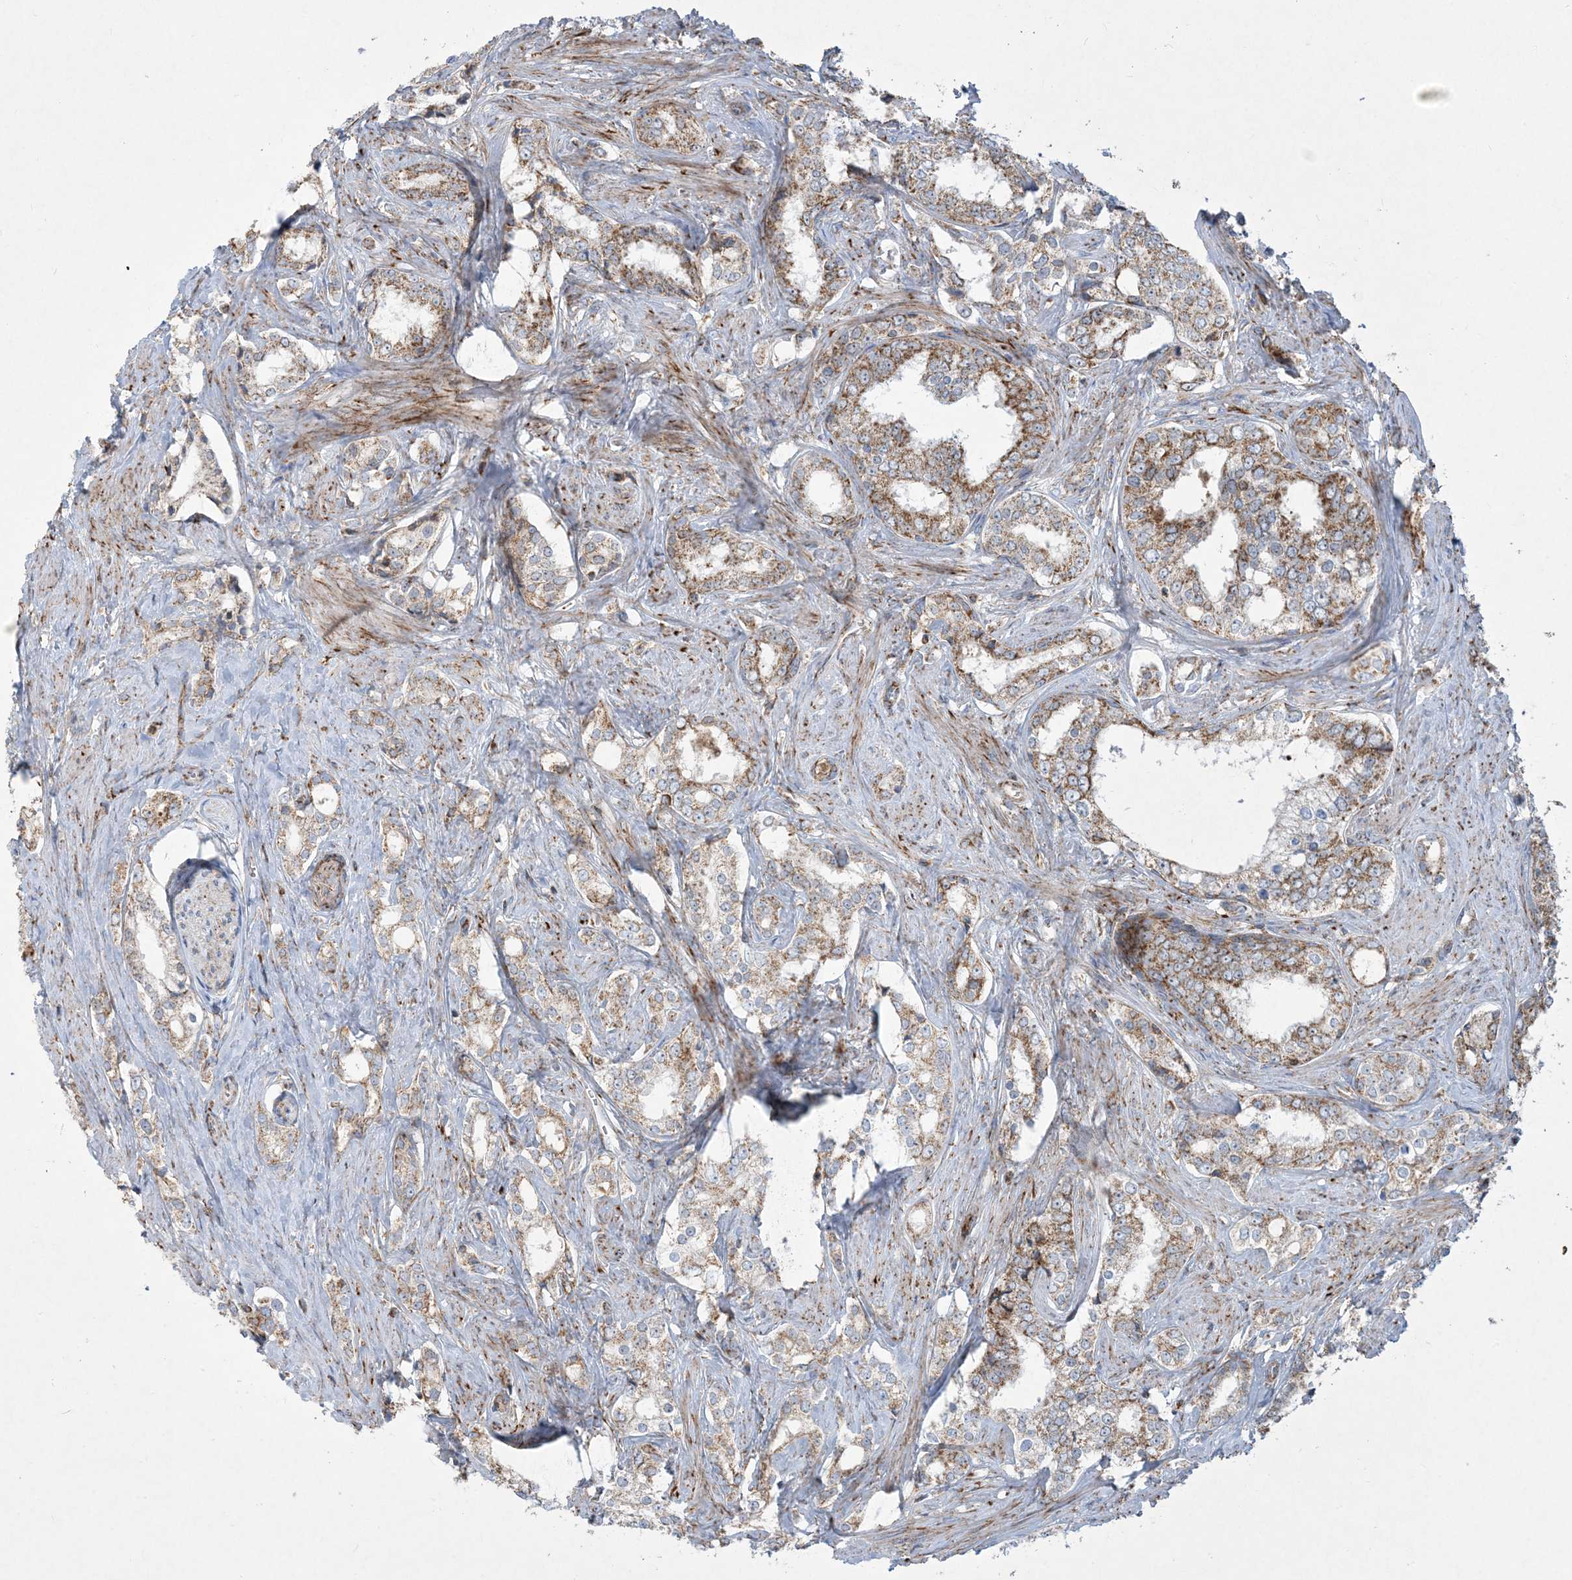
{"staining": {"intensity": "moderate", "quantity": "25%-75%", "location": "cytoplasmic/membranous"}, "tissue": "prostate cancer", "cell_type": "Tumor cells", "image_type": "cancer", "snomed": [{"axis": "morphology", "description": "Adenocarcinoma, High grade"}, {"axis": "topography", "description": "Prostate"}], "caption": "Tumor cells display medium levels of moderate cytoplasmic/membranous positivity in approximately 25%-75% of cells in human prostate cancer. Using DAB (3,3'-diaminobenzidine) (brown) and hematoxylin (blue) stains, captured at high magnification using brightfield microscopy.", "gene": "BEND4", "patient": {"sex": "male", "age": 66}}